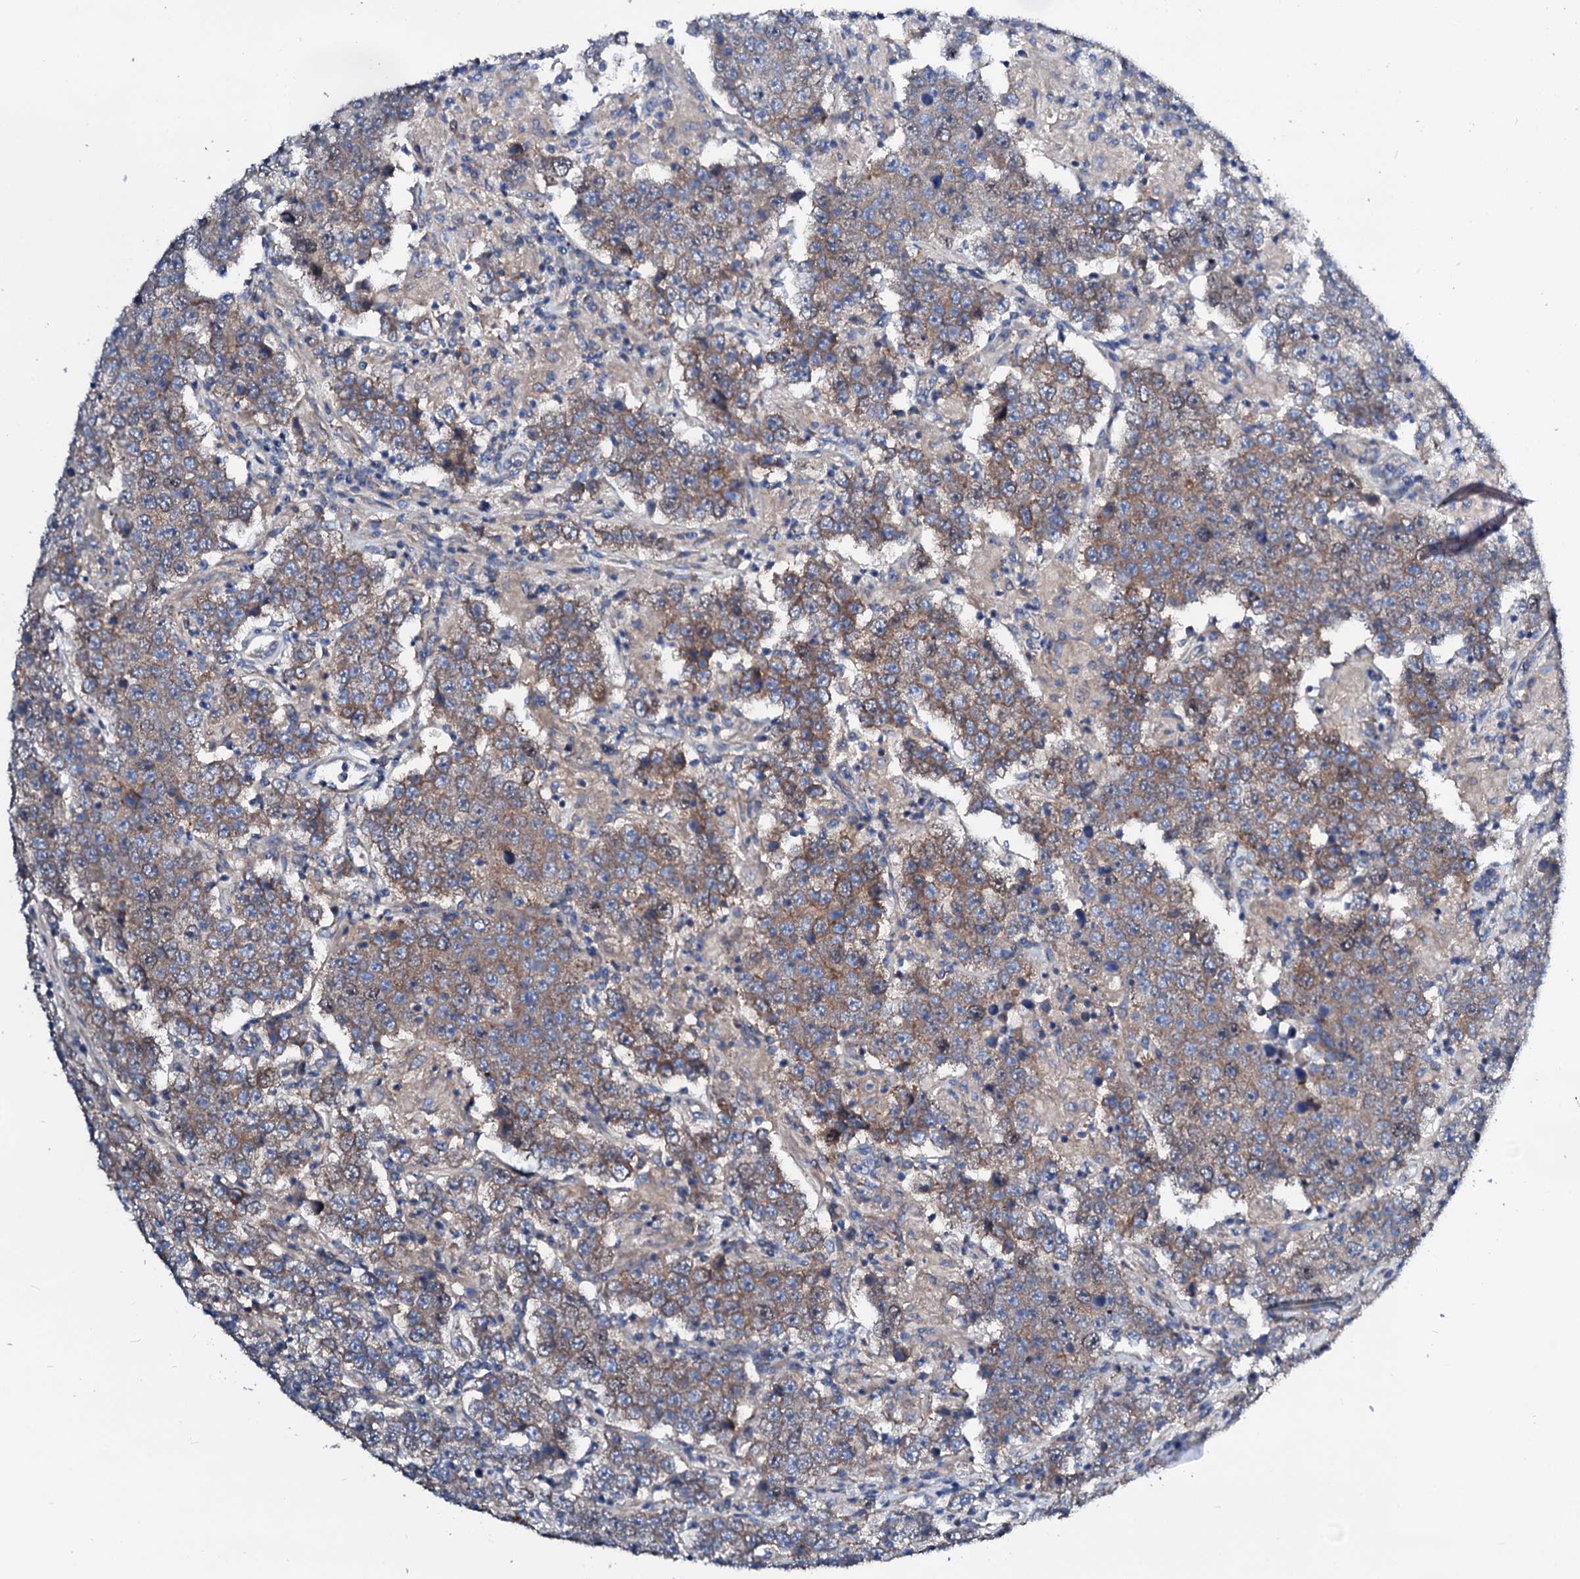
{"staining": {"intensity": "moderate", "quantity": ">75%", "location": "cytoplasmic/membranous"}, "tissue": "testis cancer", "cell_type": "Tumor cells", "image_type": "cancer", "snomed": [{"axis": "morphology", "description": "Normal tissue, NOS"}, {"axis": "morphology", "description": "Urothelial carcinoma, High grade"}, {"axis": "morphology", "description": "Seminoma, NOS"}, {"axis": "morphology", "description": "Carcinoma, Embryonal, NOS"}, {"axis": "topography", "description": "Urinary bladder"}, {"axis": "topography", "description": "Testis"}], "caption": "Protein expression analysis of seminoma (testis) demonstrates moderate cytoplasmic/membranous positivity in about >75% of tumor cells.", "gene": "CSKMT", "patient": {"sex": "male", "age": 41}}